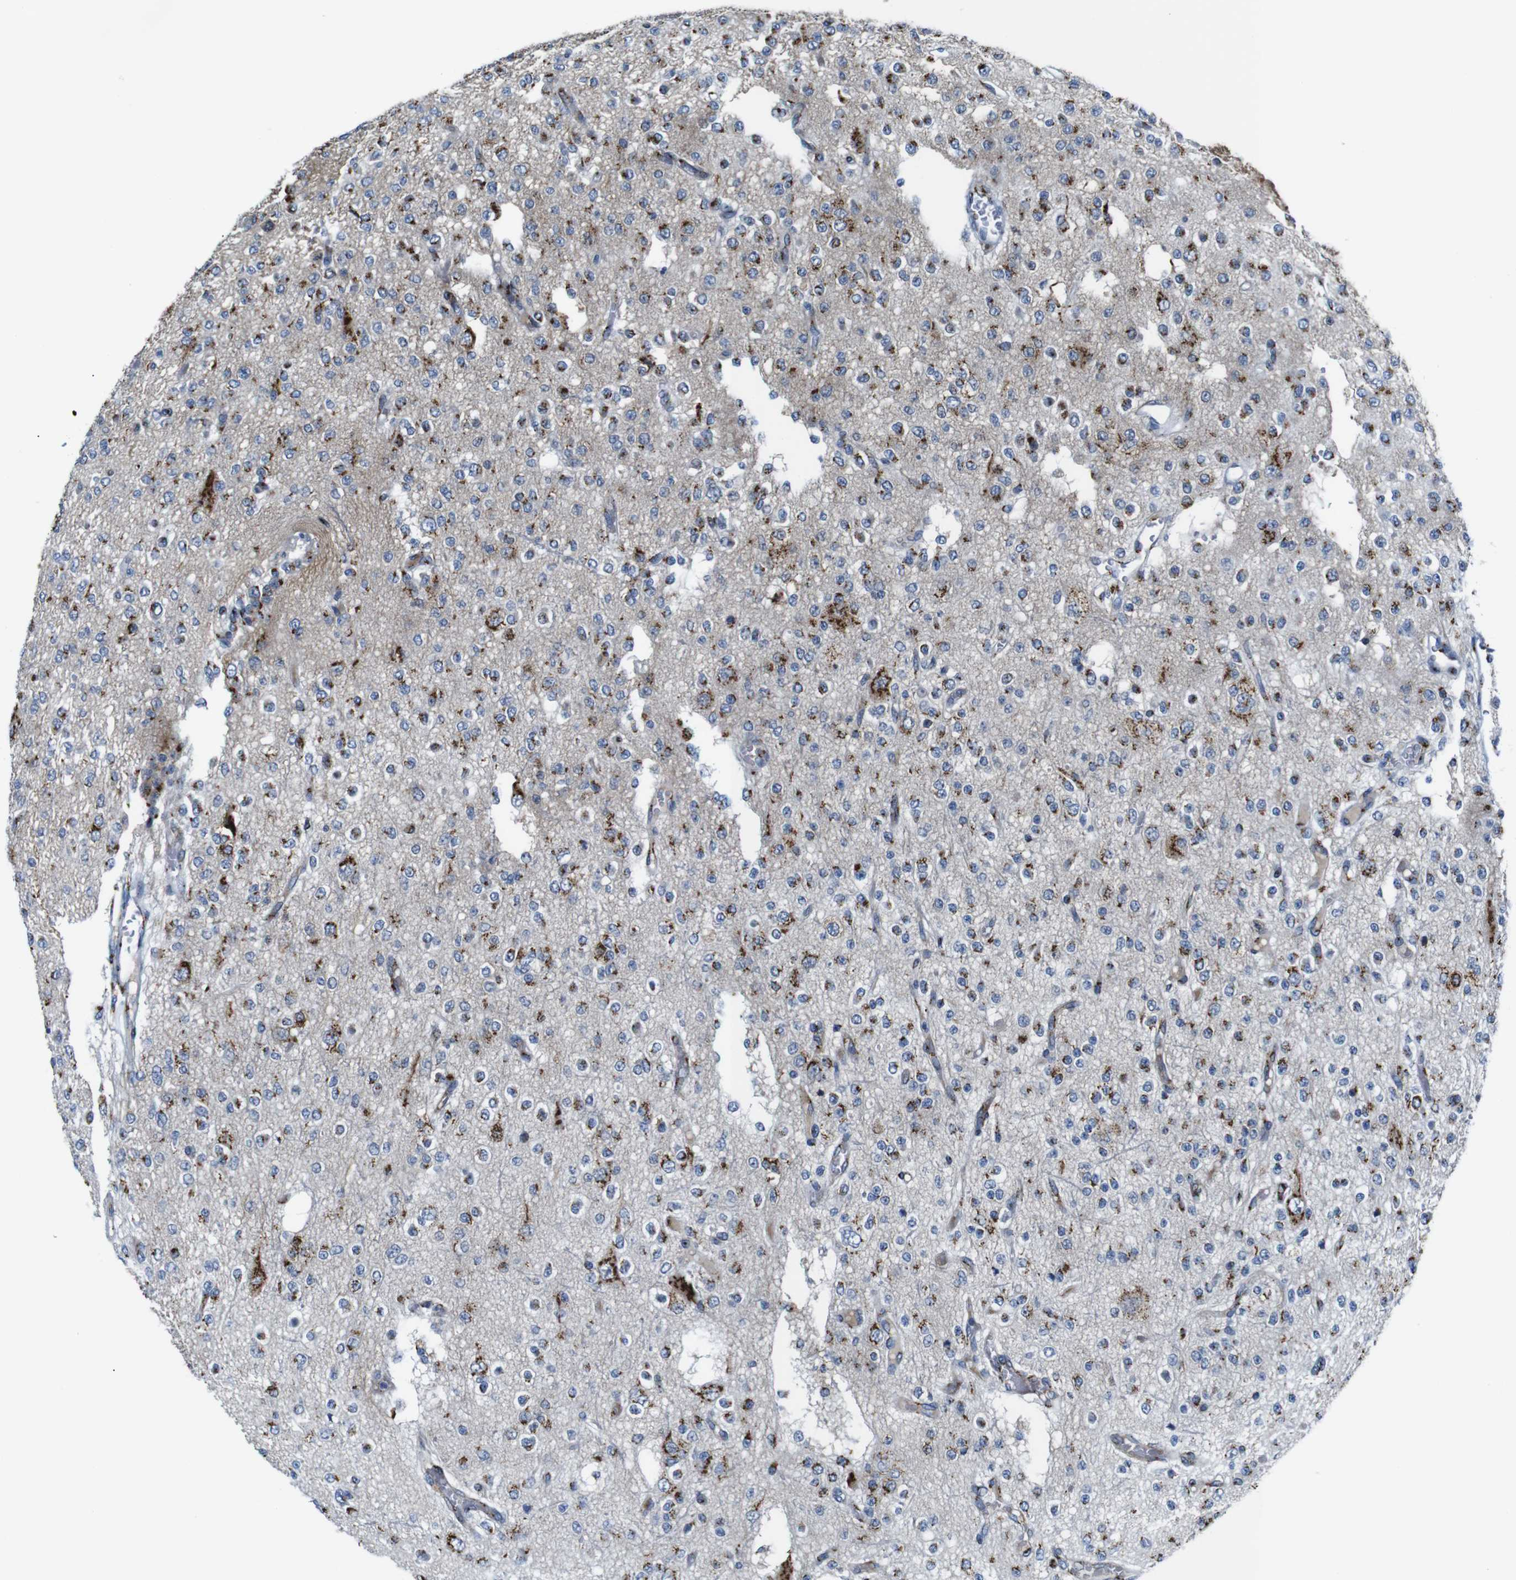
{"staining": {"intensity": "strong", "quantity": "25%-75%", "location": "cytoplasmic/membranous"}, "tissue": "glioma", "cell_type": "Tumor cells", "image_type": "cancer", "snomed": [{"axis": "morphology", "description": "Glioma, malignant, Low grade"}, {"axis": "topography", "description": "Brain"}], "caption": "Approximately 25%-75% of tumor cells in human glioma demonstrate strong cytoplasmic/membranous protein positivity as visualized by brown immunohistochemical staining.", "gene": "TGOLN2", "patient": {"sex": "male", "age": 38}}